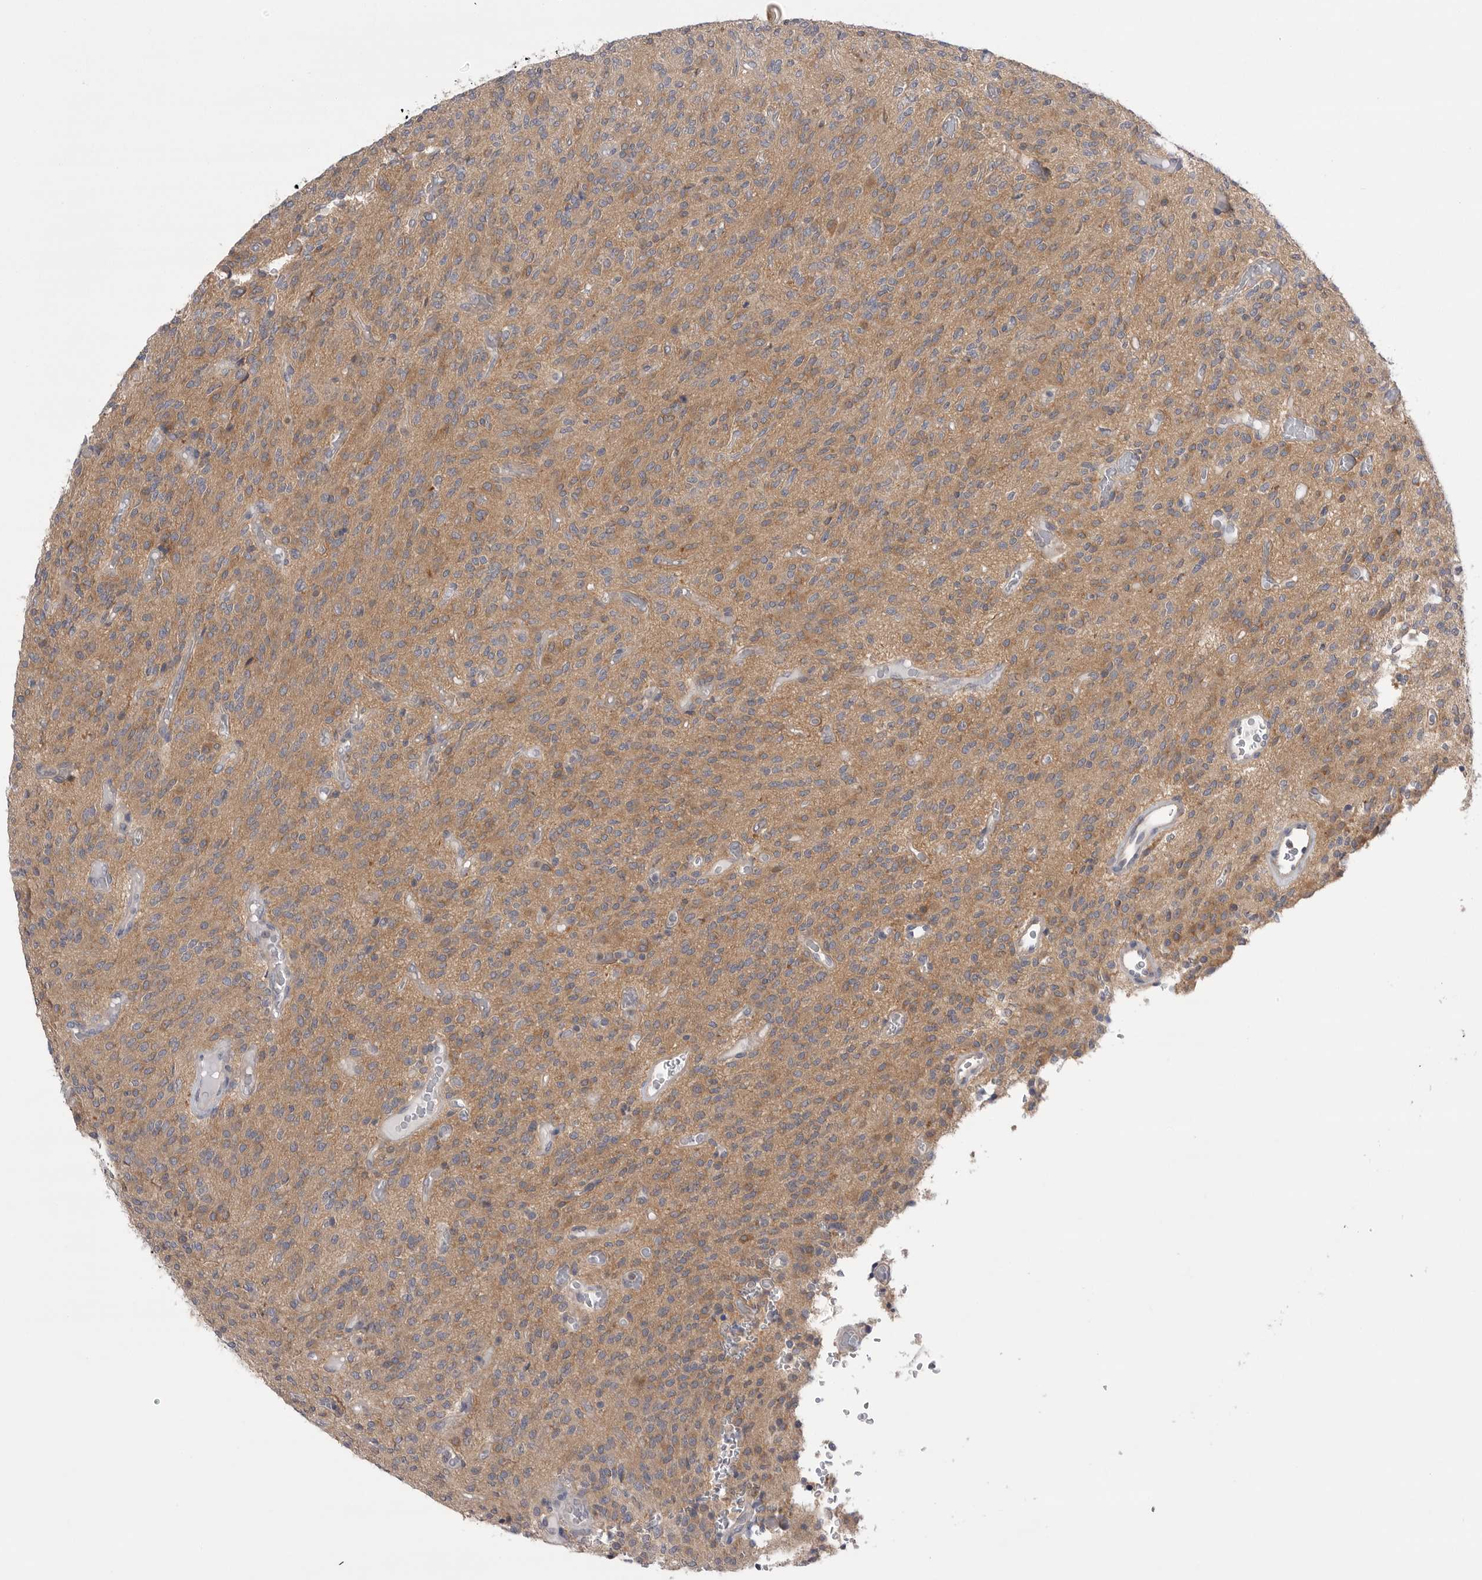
{"staining": {"intensity": "moderate", "quantity": ">75%", "location": "cytoplasmic/membranous"}, "tissue": "glioma", "cell_type": "Tumor cells", "image_type": "cancer", "snomed": [{"axis": "morphology", "description": "Glioma, malignant, High grade"}, {"axis": "topography", "description": "Brain"}], "caption": "Moderate cytoplasmic/membranous expression for a protein is seen in about >75% of tumor cells of malignant glioma (high-grade) using IHC.", "gene": "VAC14", "patient": {"sex": "male", "age": 34}}